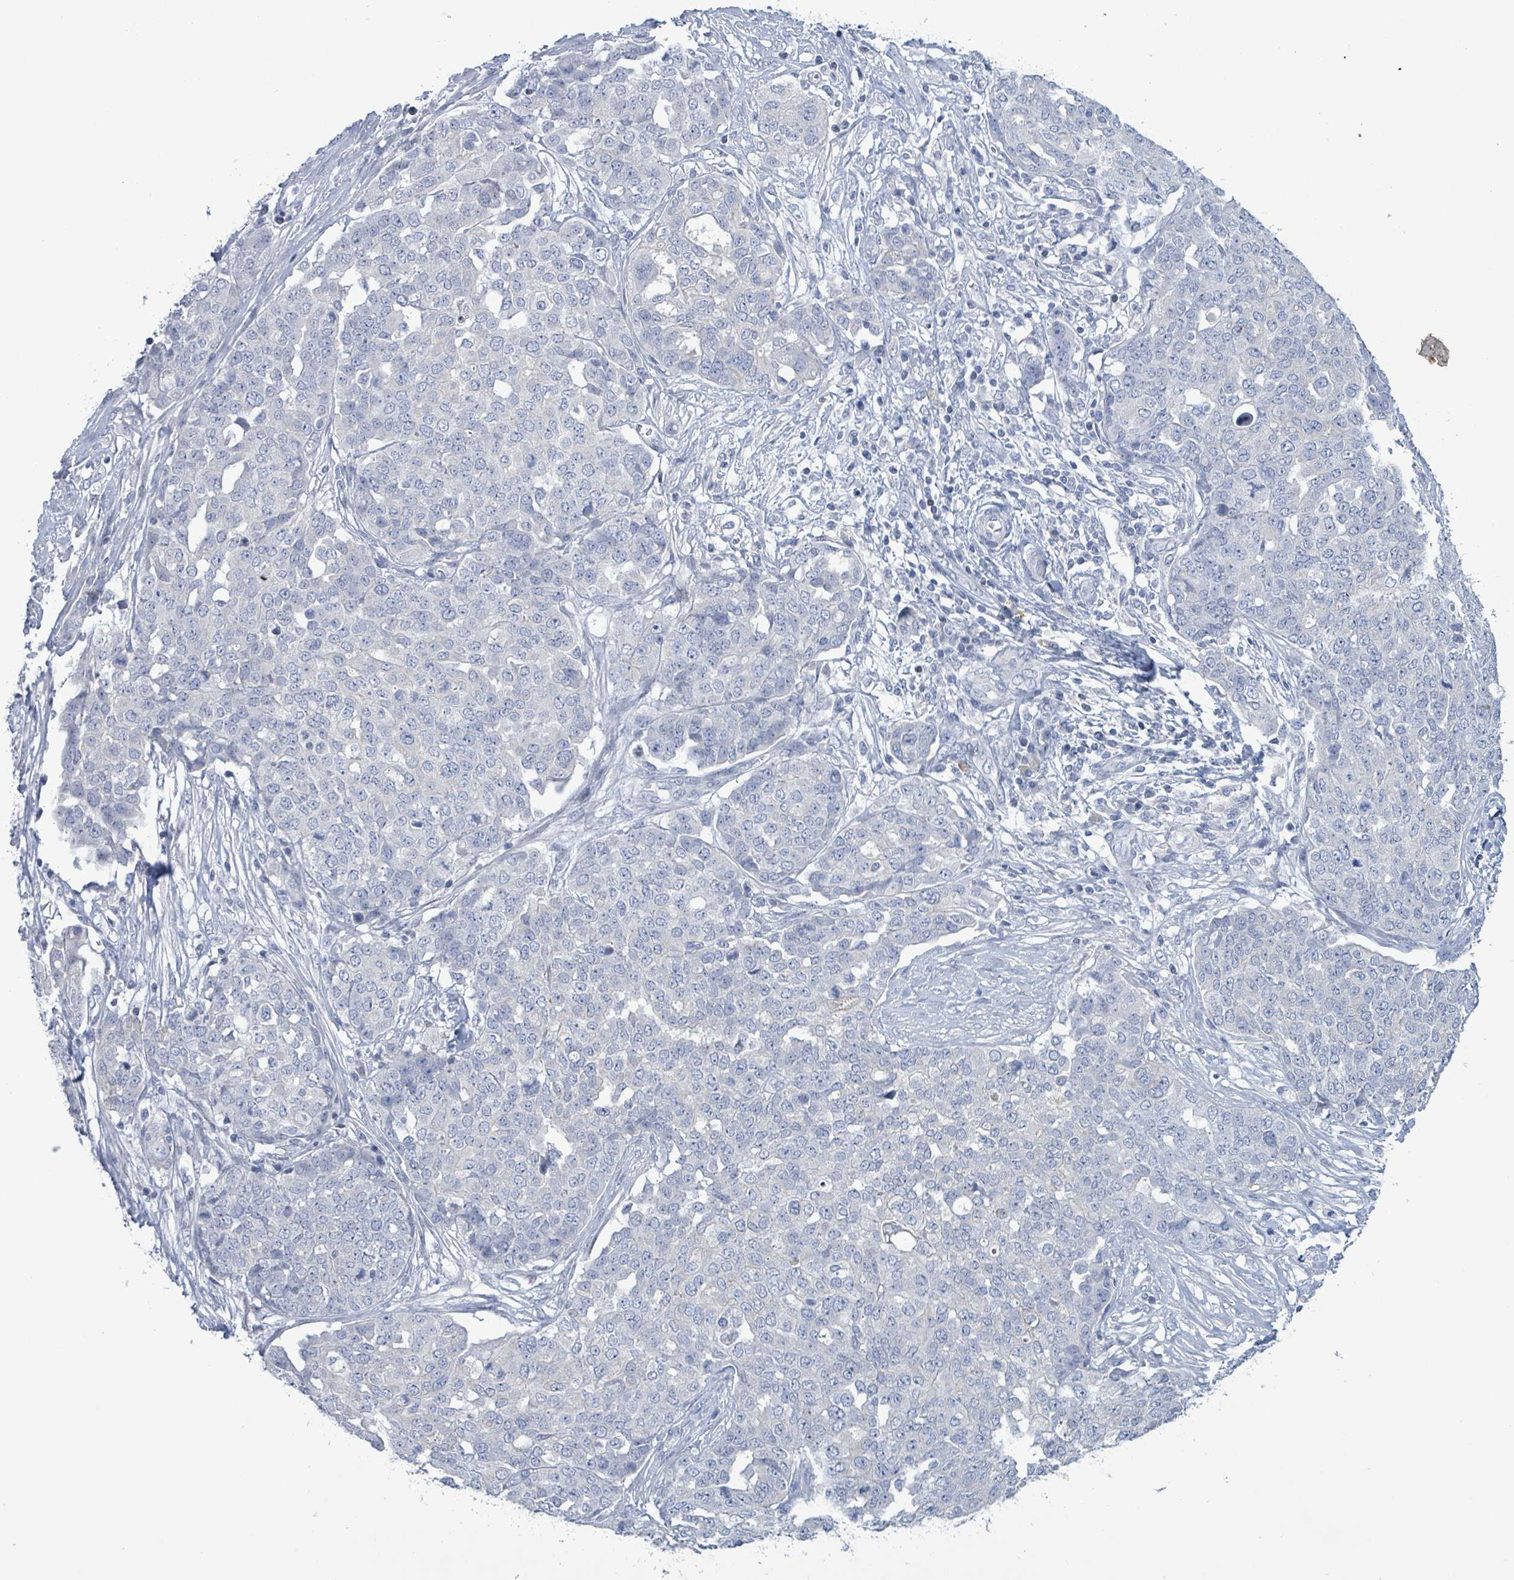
{"staining": {"intensity": "negative", "quantity": "none", "location": "none"}, "tissue": "ovarian cancer", "cell_type": "Tumor cells", "image_type": "cancer", "snomed": [{"axis": "morphology", "description": "Cystadenocarcinoma, serous, NOS"}, {"axis": "topography", "description": "Soft tissue"}, {"axis": "topography", "description": "Ovary"}], "caption": "Immunohistochemistry image of neoplastic tissue: ovarian serous cystadenocarcinoma stained with DAB (3,3'-diaminobenzidine) reveals no significant protein expression in tumor cells. (Immunohistochemistry, brightfield microscopy, high magnification).", "gene": "NTN3", "patient": {"sex": "female", "age": 57}}